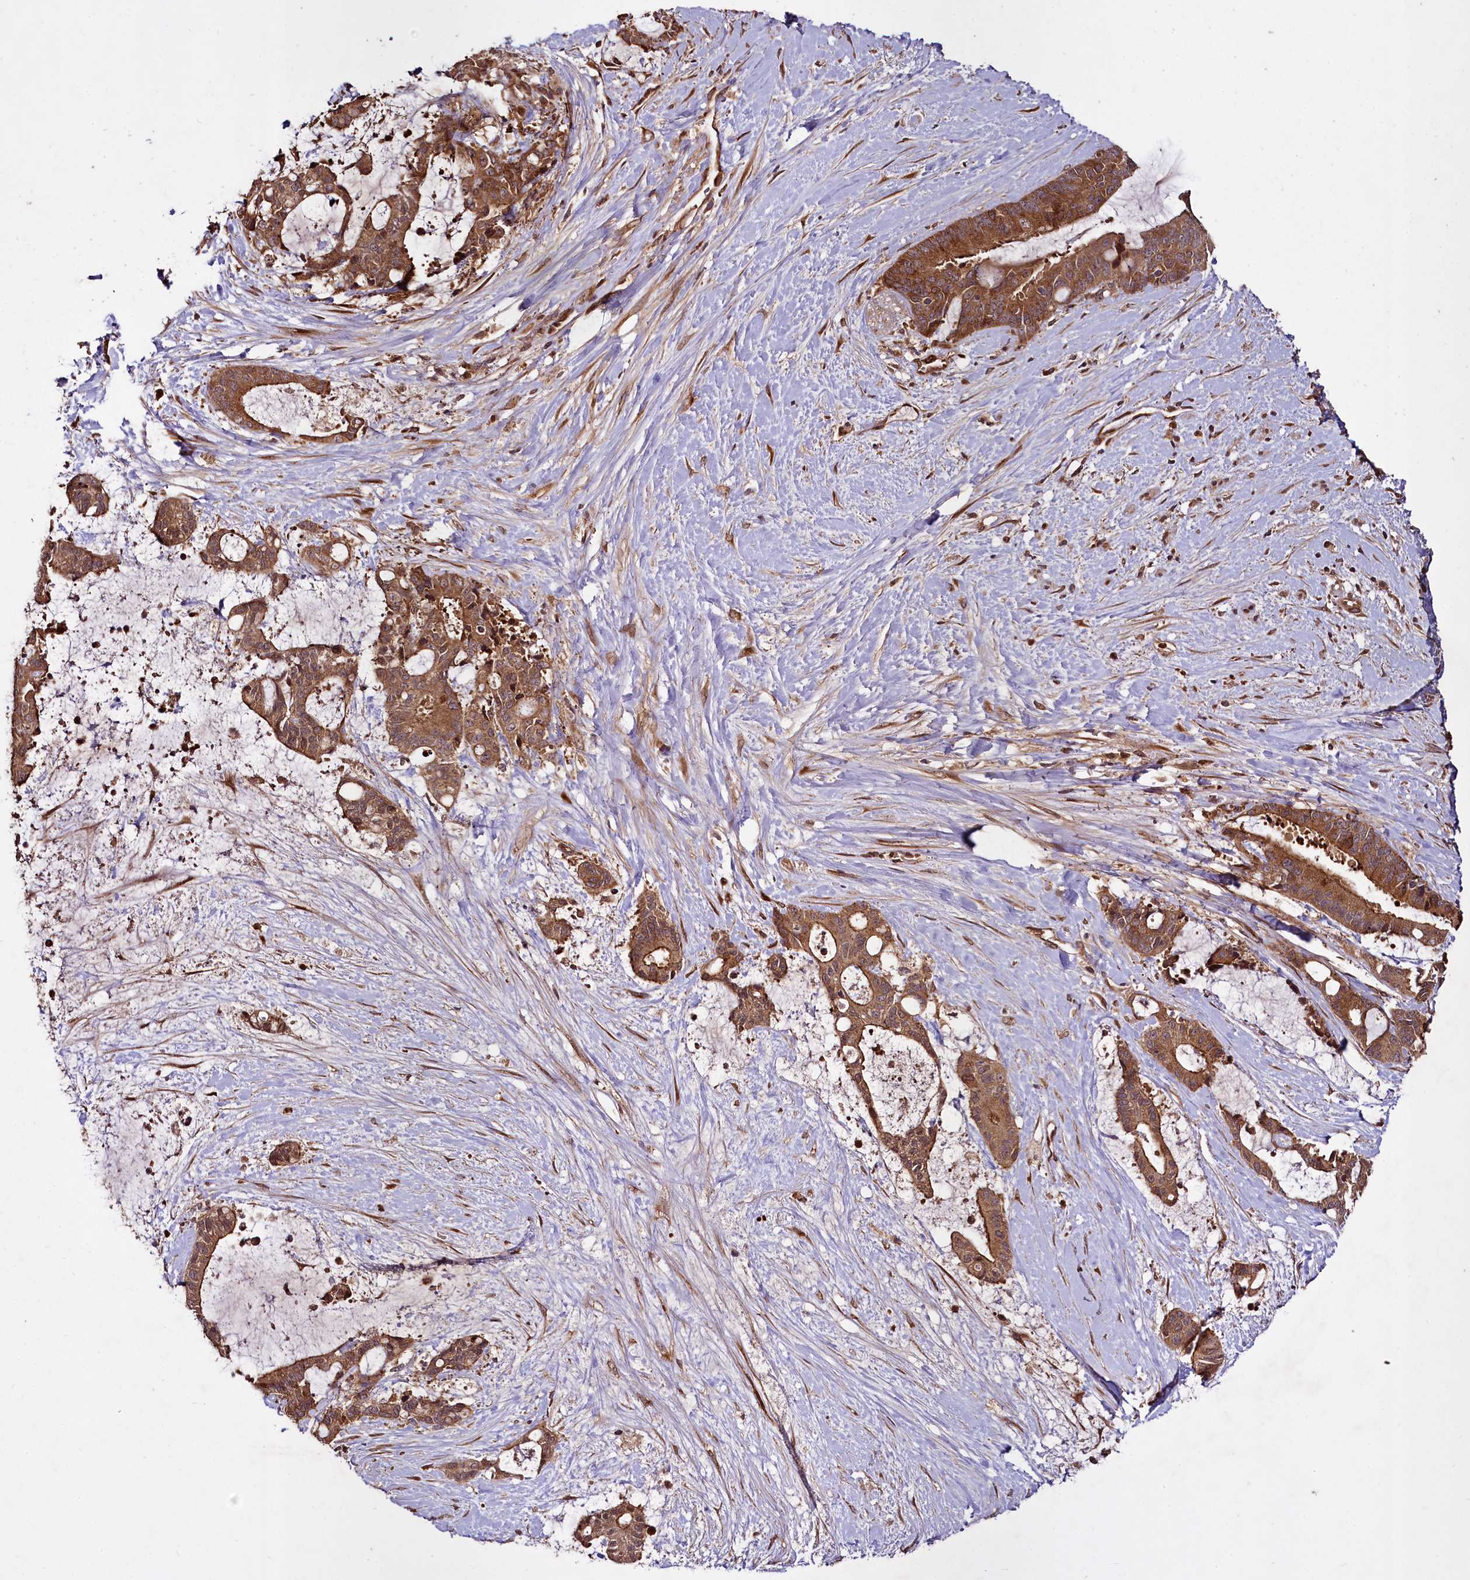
{"staining": {"intensity": "moderate", "quantity": ">75%", "location": "cytoplasmic/membranous"}, "tissue": "liver cancer", "cell_type": "Tumor cells", "image_type": "cancer", "snomed": [{"axis": "morphology", "description": "Normal tissue, NOS"}, {"axis": "morphology", "description": "Cholangiocarcinoma"}, {"axis": "topography", "description": "Liver"}, {"axis": "topography", "description": "Peripheral nerve tissue"}], "caption": "The photomicrograph demonstrates staining of liver cancer, revealing moderate cytoplasmic/membranous protein staining (brown color) within tumor cells.", "gene": "DCP1B", "patient": {"sex": "female", "age": 73}}